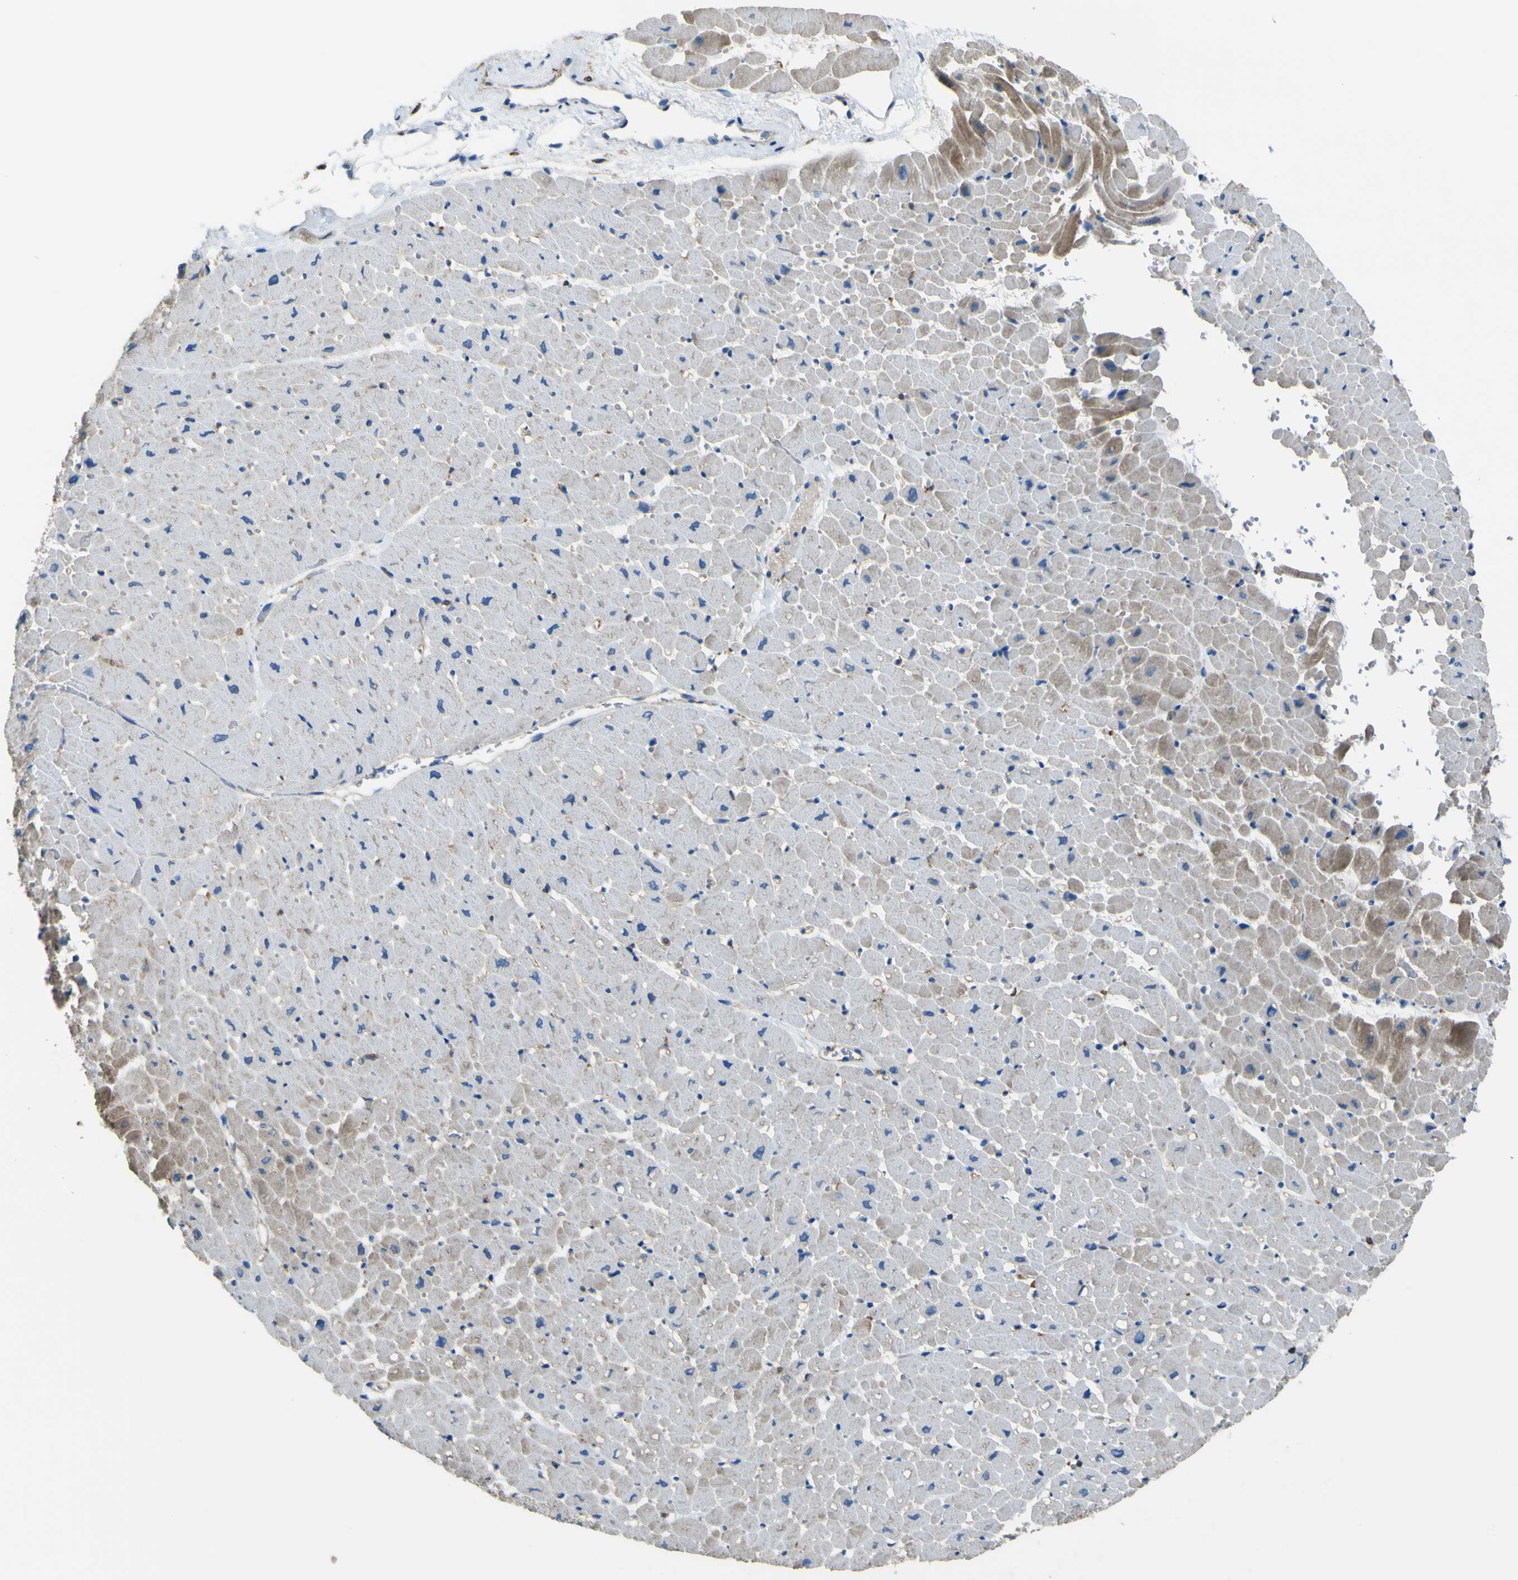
{"staining": {"intensity": "weak", "quantity": "<25%", "location": "cytoplasmic/membranous"}, "tissue": "heart muscle", "cell_type": "Cardiomyocytes", "image_type": "normal", "snomed": [{"axis": "morphology", "description": "Normal tissue, NOS"}, {"axis": "topography", "description": "Heart"}], "caption": "DAB (3,3'-diaminobenzidine) immunohistochemical staining of unremarkable human heart muscle exhibits no significant expression in cardiomyocytes. (DAB immunohistochemistry (IHC), high magnification).", "gene": "LAIR1", "patient": {"sex": "male", "age": 45}}